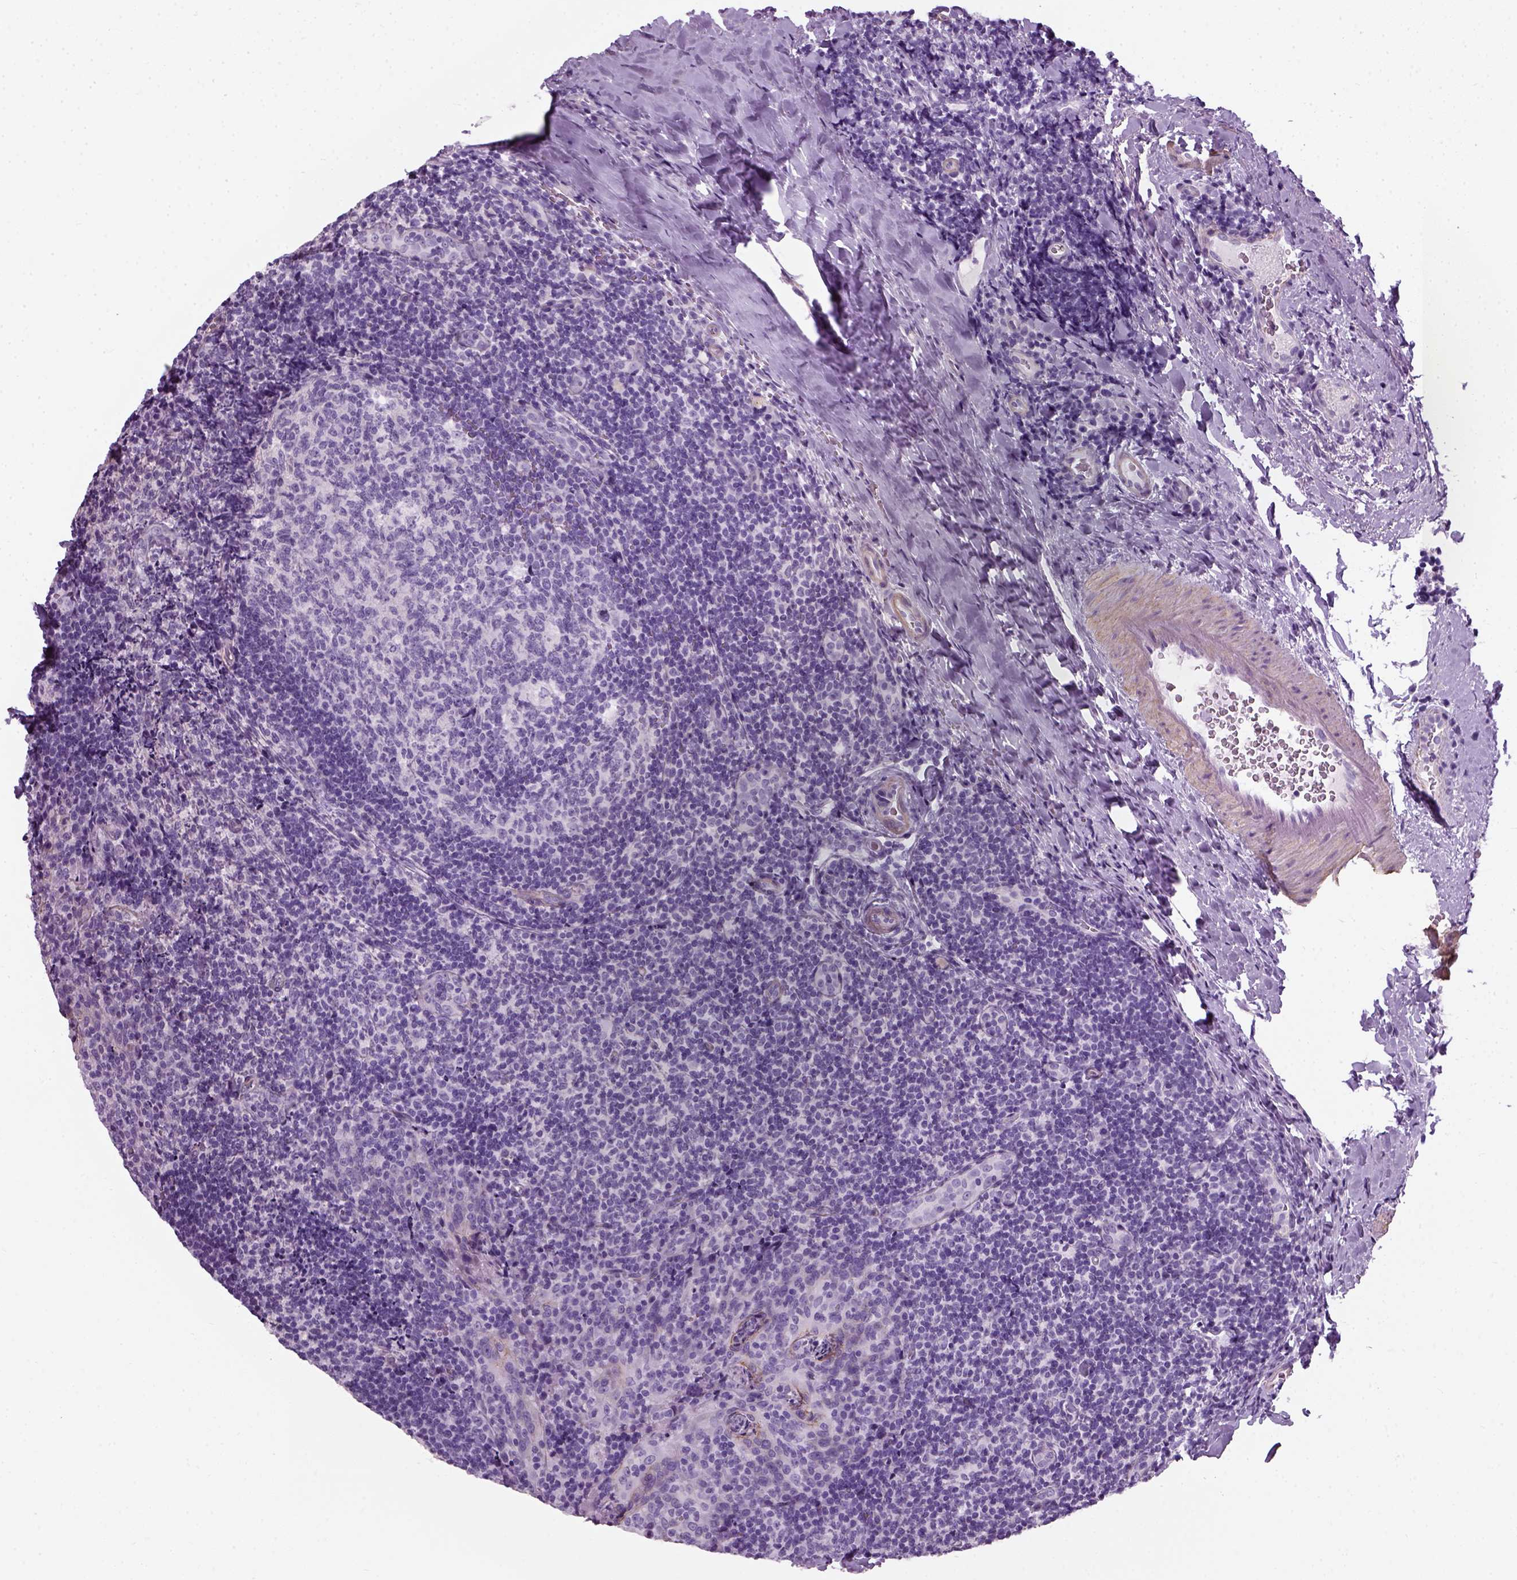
{"staining": {"intensity": "negative", "quantity": "none", "location": "none"}, "tissue": "tonsil", "cell_type": "Germinal center cells", "image_type": "normal", "snomed": [{"axis": "morphology", "description": "Normal tissue, NOS"}, {"axis": "topography", "description": "Tonsil"}], "caption": "Immunohistochemical staining of benign tonsil shows no significant staining in germinal center cells.", "gene": "FAM161A", "patient": {"sex": "male", "age": 17}}